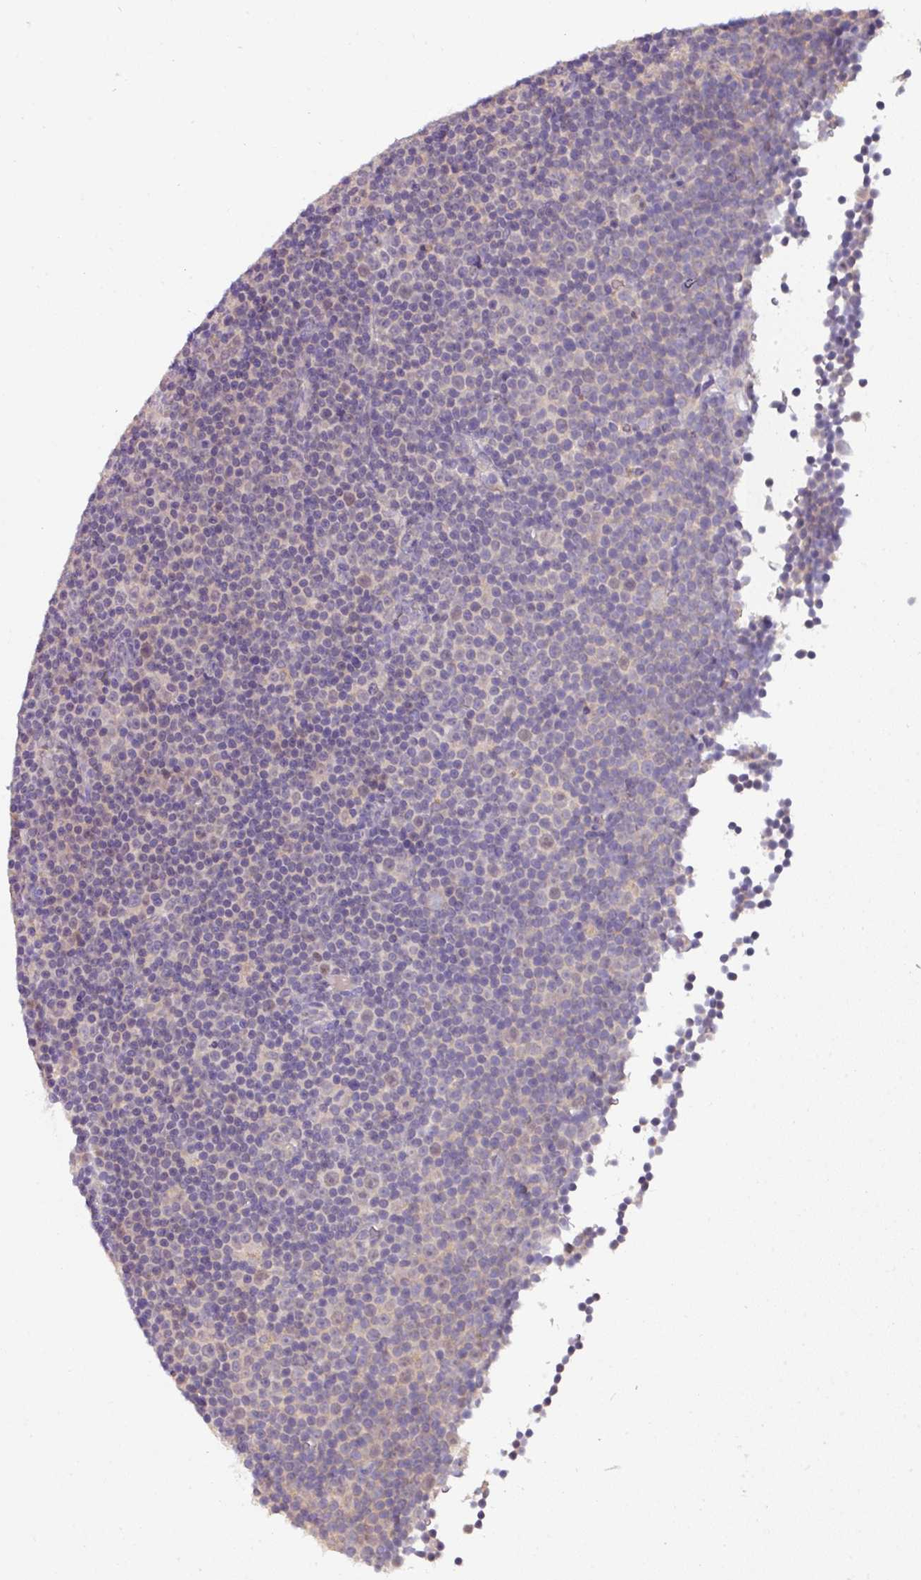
{"staining": {"intensity": "negative", "quantity": "none", "location": "none"}, "tissue": "lymphoma", "cell_type": "Tumor cells", "image_type": "cancer", "snomed": [{"axis": "morphology", "description": "Malignant lymphoma, non-Hodgkin's type, Low grade"}, {"axis": "topography", "description": "Lymph node"}], "caption": "The image displays no significant staining in tumor cells of lymphoma.", "gene": "AEBP2", "patient": {"sex": "female", "age": 67}}